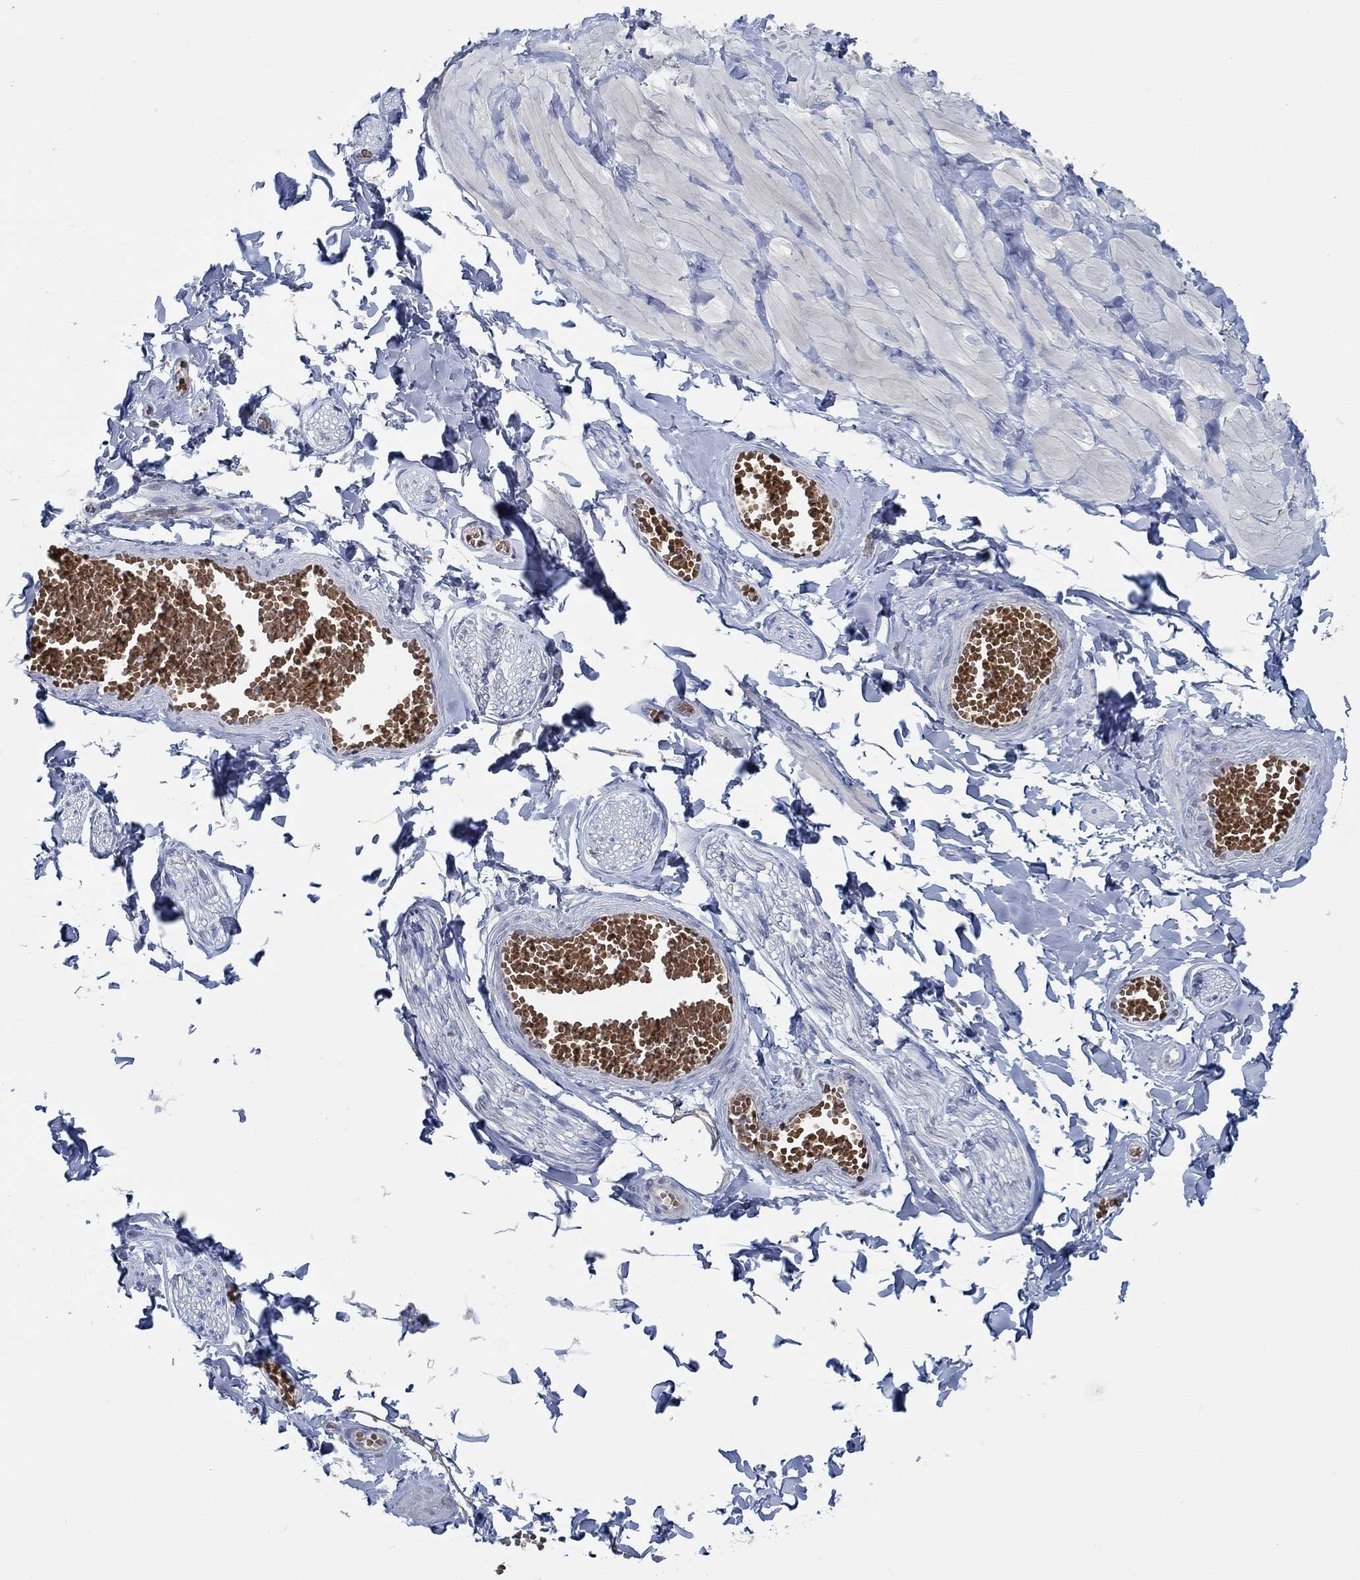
{"staining": {"intensity": "negative", "quantity": "none", "location": "none"}, "tissue": "adipose tissue", "cell_type": "Adipocytes", "image_type": "normal", "snomed": [{"axis": "morphology", "description": "Normal tissue, NOS"}, {"axis": "topography", "description": "Smooth muscle"}, {"axis": "topography", "description": "Peripheral nerve tissue"}], "caption": "Unremarkable adipose tissue was stained to show a protein in brown. There is no significant positivity in adipocytes. The staining was performed using DAB to visualize the protein expression in brown, while the nuclei were stained in blue with hematoxylin (Magnification: 20x).", "gene": "GLOD5", "patient": {"sex": "male", "age": 22}}